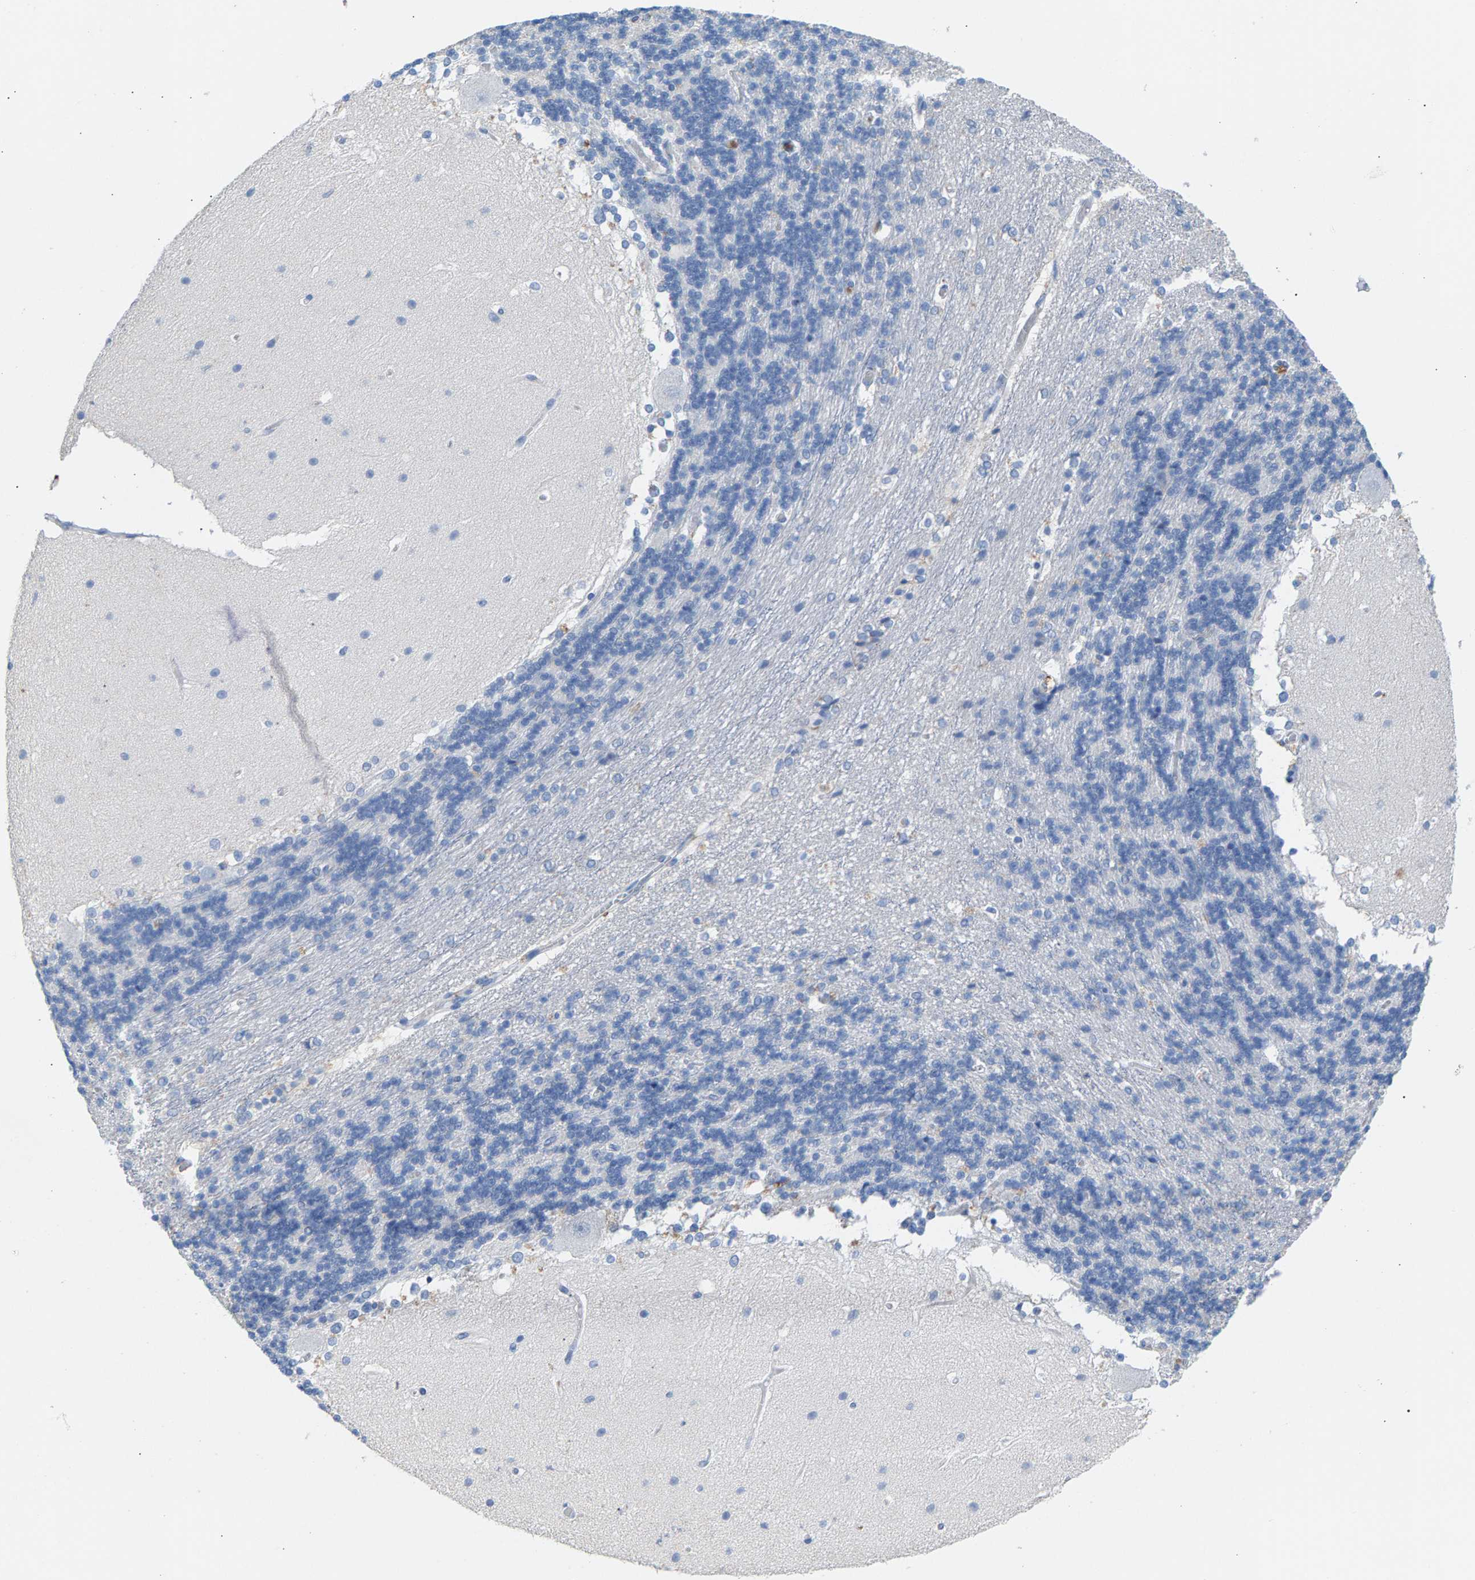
{"staining": {"intensity": "negative", "quantity": "none", "location": "none"}, "tissue": "cerebellum", "cell_type": "Cells in granular layer", "image_type": "normal", "snomed": [{"axis": "morphology", "description": "Normal tissue, NOS"}, {"axis": "topography", "description": "Cerebellum"}], "caption": "The histopathology image shows no significant positivity in cells in granular layer of cerebellum.", "gene": "APOH", "patient": {"sex": "female", "age": 19}}